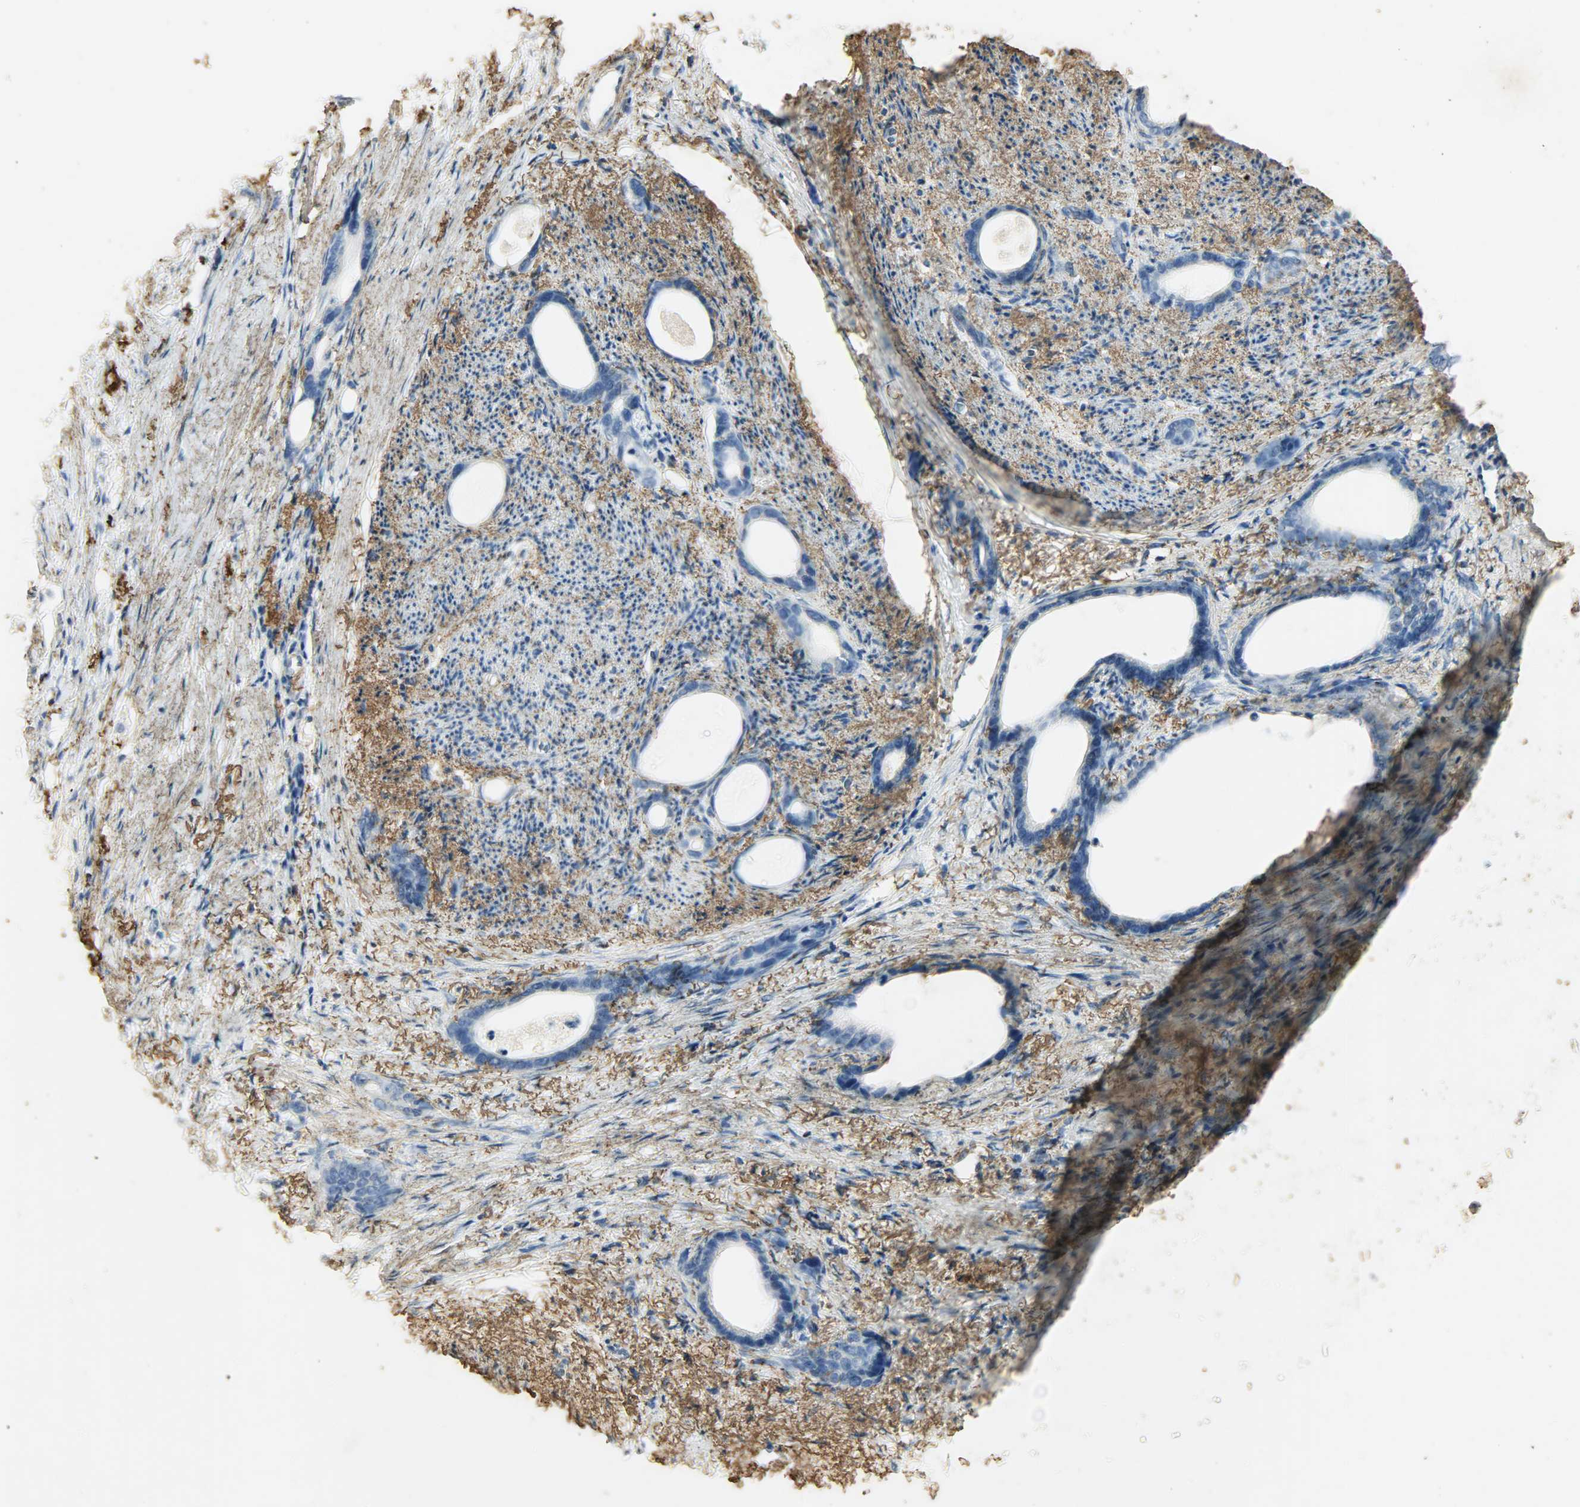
{"staining": {"intensity": "negative", "quantity": "none", "location": "none"}, "tissue": "stomach cancer", "cell_type": "Tumor cells", "image_type": "cancer", "snomed": [{"axis": "morphology", "description": "Adenocarcinoma, NOS"}, {"axis": "topography", "description": "Stomach"}], "caption": "Tumor cells show no significant protein positivity in stomach cancer (adenocarcinoma). Nuclei are stained in blue.", "gene": "ASB9", "patient": {"sex": "female", "age": 75}}